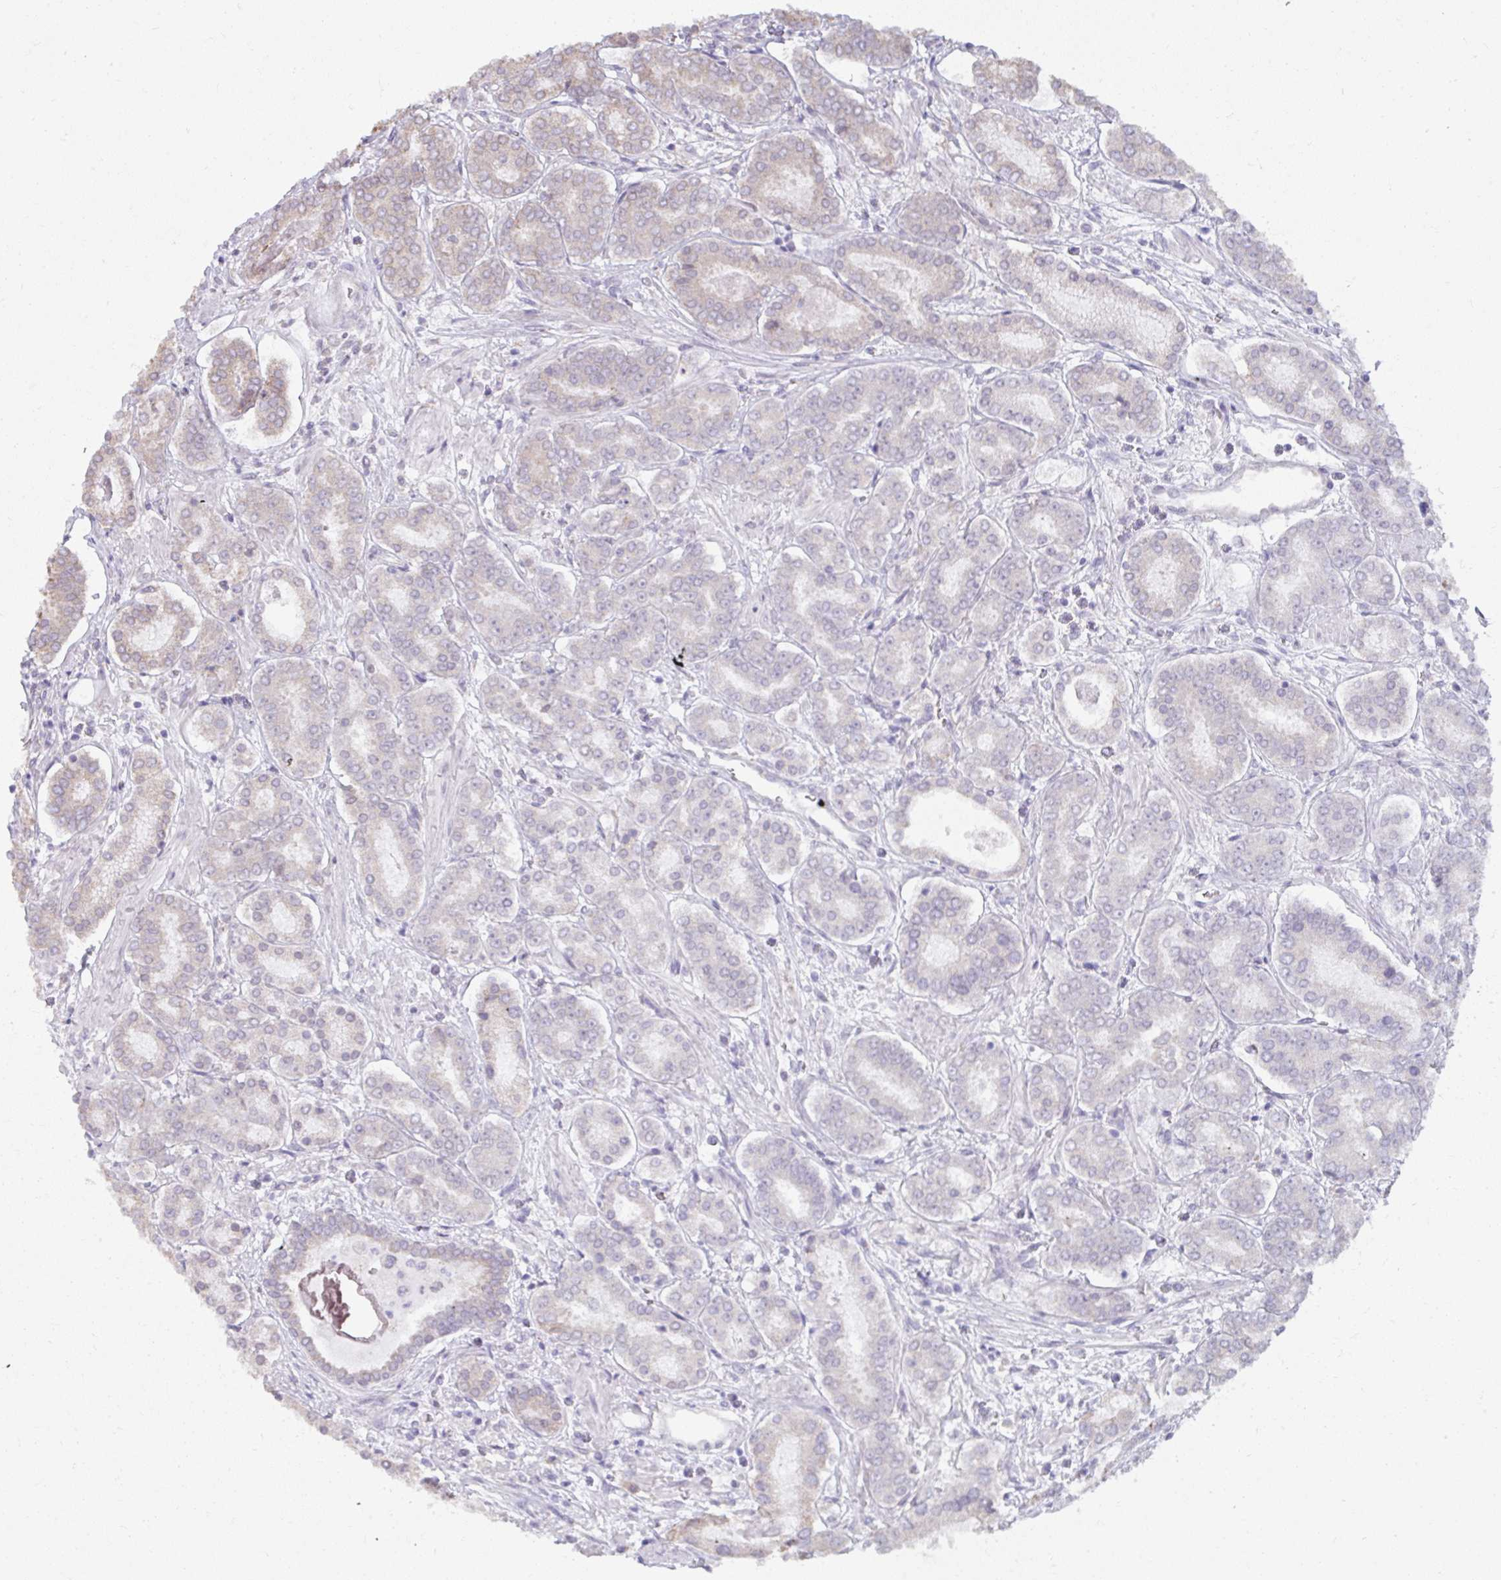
{"staining": {"intensity": "negative", "quantity": "none", "location": "none"}, "tissue": "prostate cancer", "cell_type": "Tumor cells", "image_type": "cancer", "snomed": [{"axis": "morphology", "description": "Adenocarcinoma, High grade"}, {"axis": "topography", "description": "Prostate"}], "caption": "This is an IHC image of prostate high-grade adenocarcinoma. There is no expression in tumor cells.", "gene": "NMNAT1", "patient": {"sex": "male", "age": 72}}